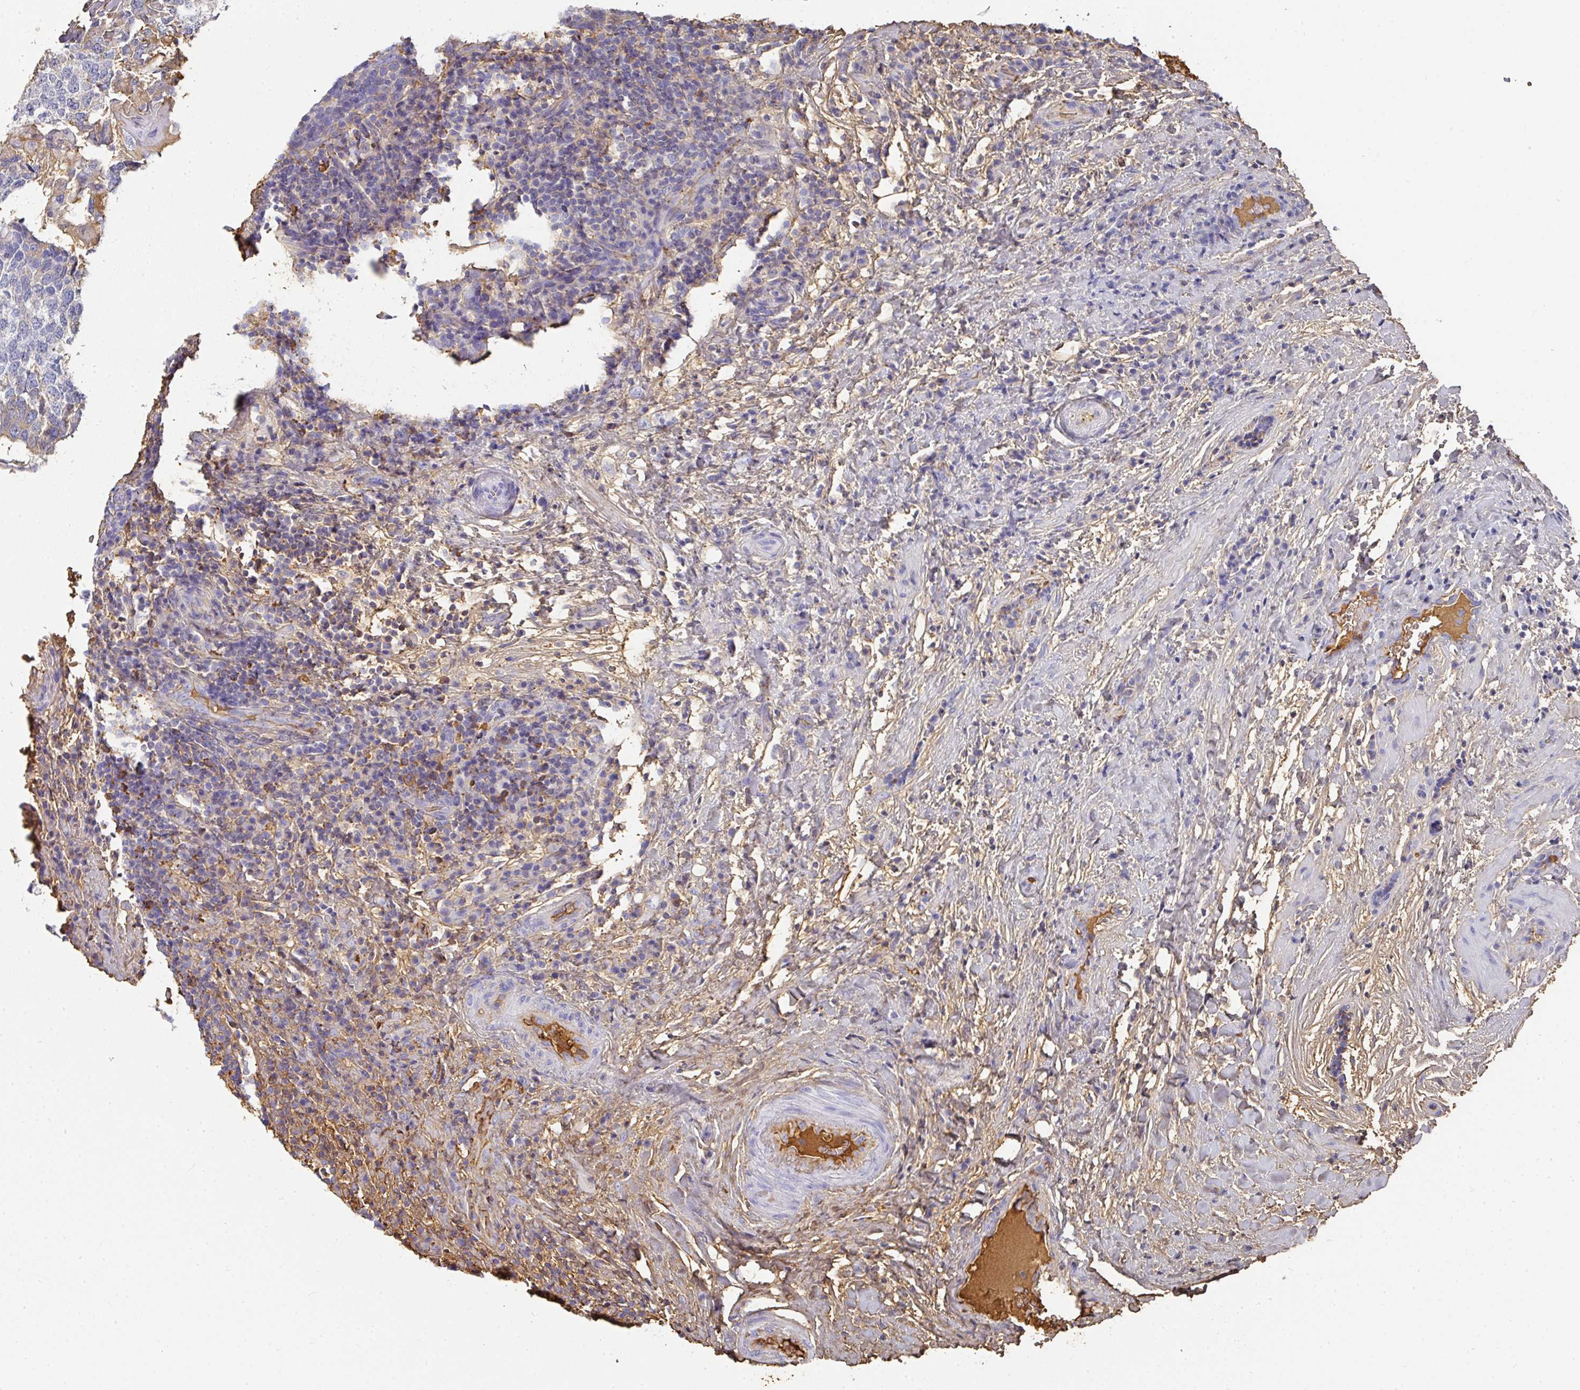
{"staining": {"intensity": "negative", "quantity": "none", "location": "none"}, "tissue": "head and neck cancer", "cell_type": "Tumor cells", "image_type": "cancer", "snomed": [{"axis": "morphology", "description": "Squamous cell carcinoma, NOS"}, {"axis": "morphology", "description": "Squamous cell carcinoma, metastatic, NOS"}, {"axis": "topography", "description": "Lymph node"}, {"axis": "topography", "description": "Head-Neck"}], "caption": "DAB immunohistochemical staining of head and neck metastatic squamous cell carcinoma shows no significant expression in tumor cells.", "gene": "ALB", "patient": {"sex": "male", "age": 62}}